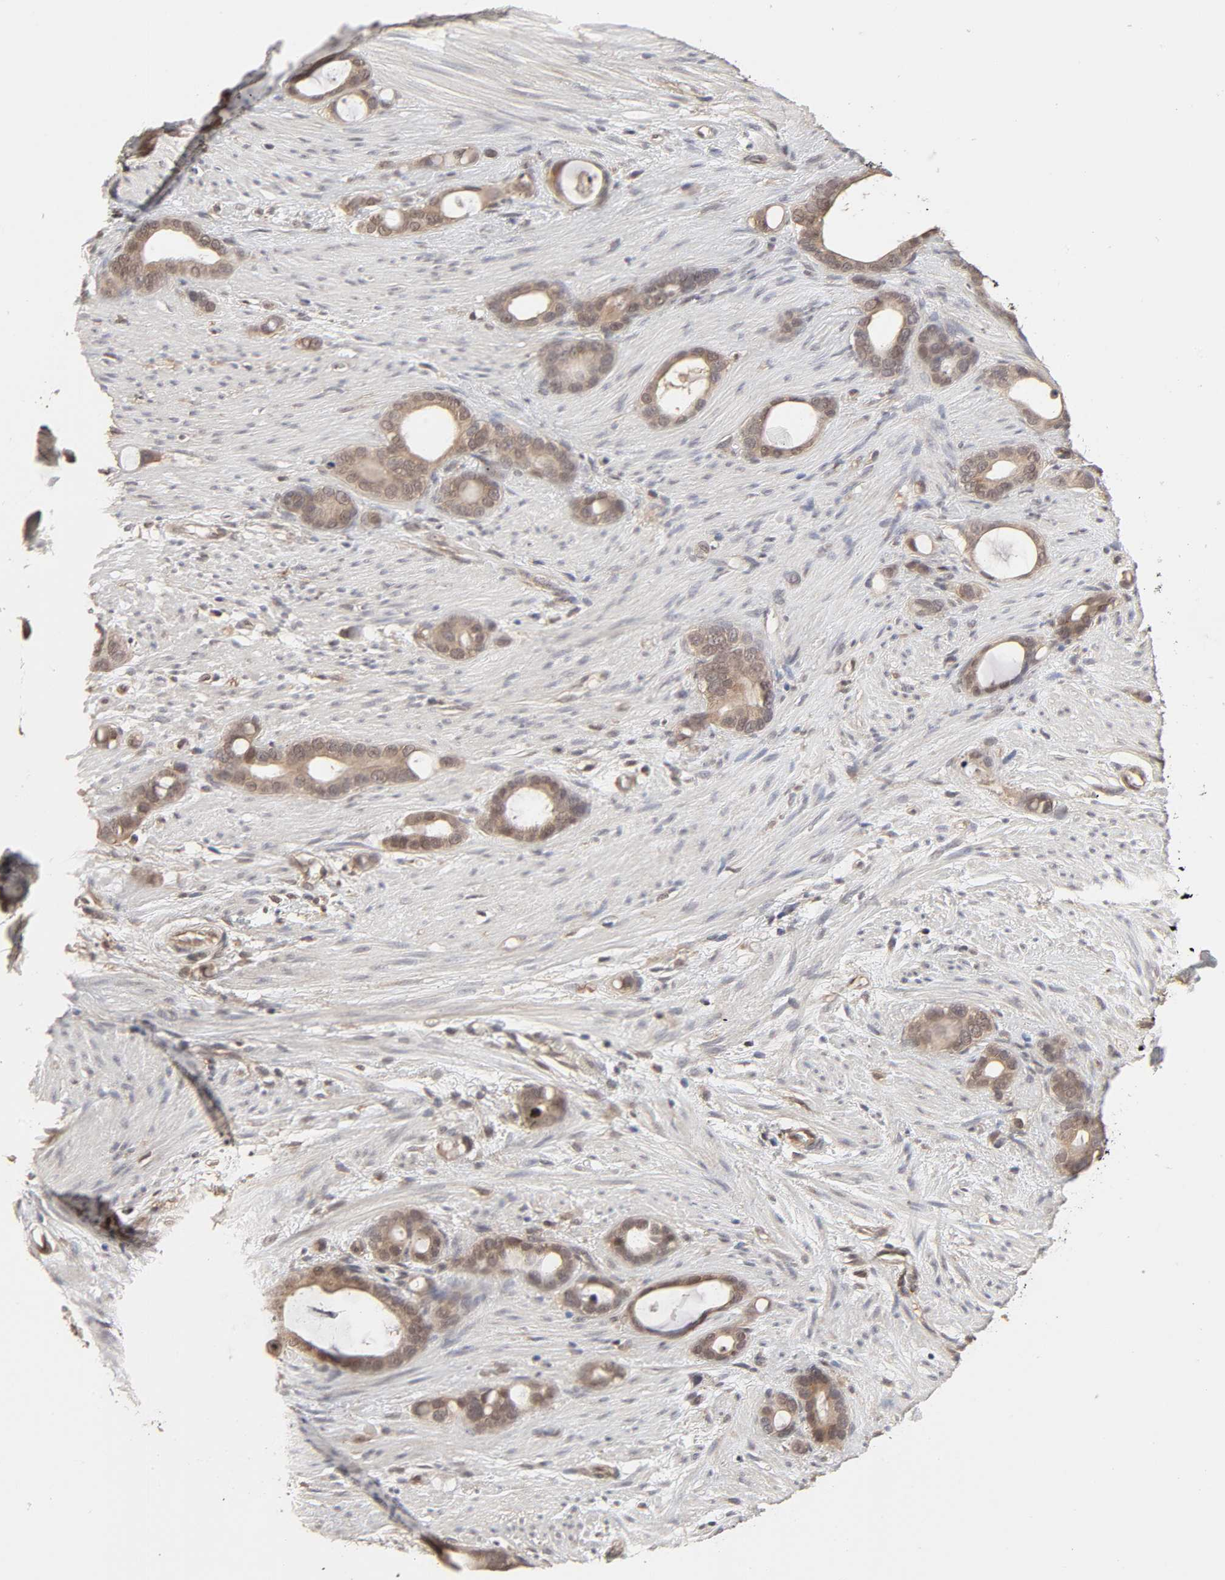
{"staining": {"intensity": "moderate", "quantity": ">75%", "location": "cytoplasmic/membranous"}, "tissue": "stomach cancer", "cell_type": "Tumor cells", "image_type": "cancer", "snomed": [{"axis": "morphology", "description": "Adenocarcinoma, NOS"}, {"axis": "topography", "description": "Stomach"}], "caption": "Stomach cancer tissue displays moderate cytoplasmic/membranous staining in about >75% of tumor cells (DAB IHC with brightfield microscopy, high magnification).", "gene": "MAPK1", "patient": {"sex": "female", "age": 75}}